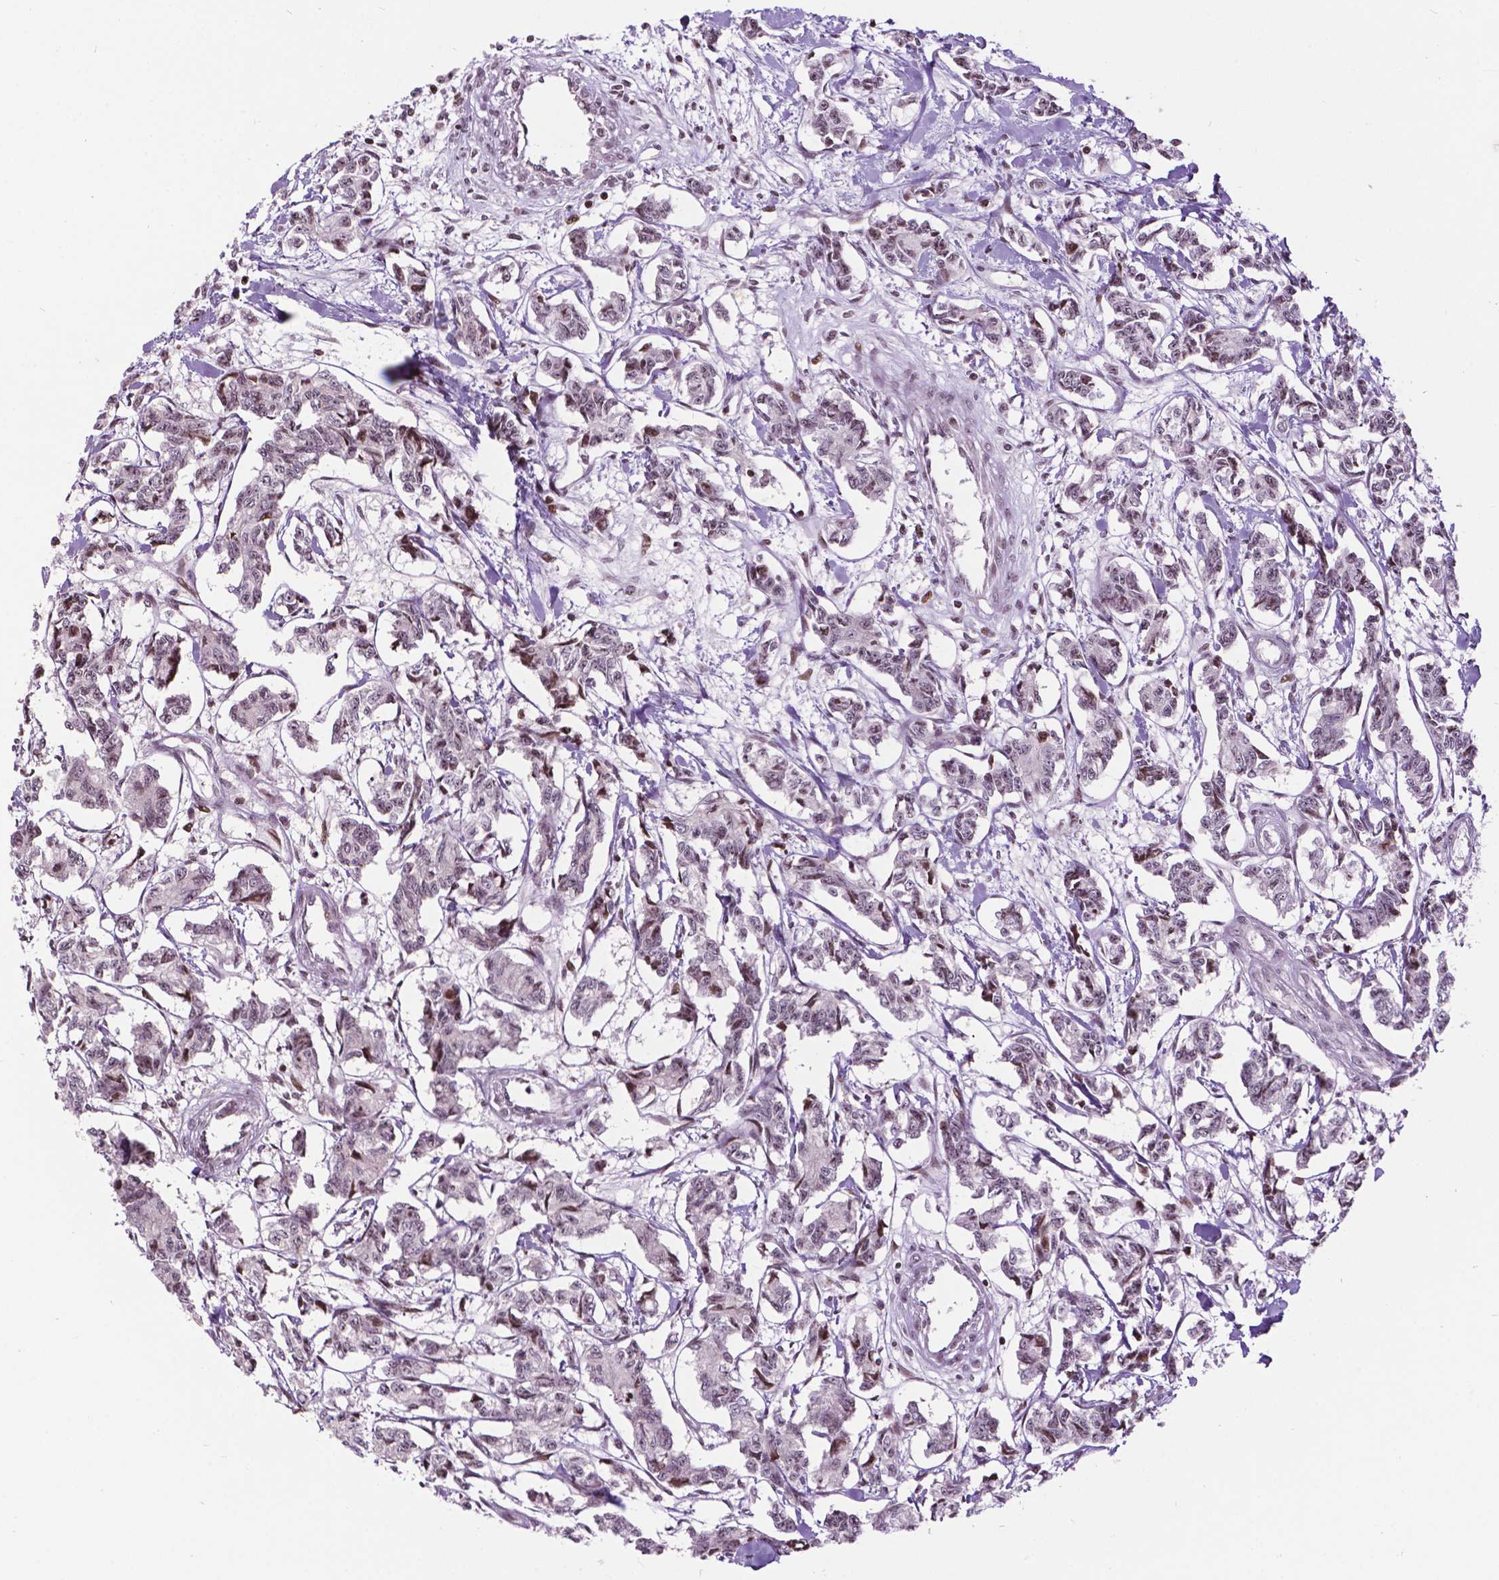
{"staining": {"intensity": "strong", "quantity": "<25%", "location": "nuclear"}, "tissue": "carcinoid", "cell_type": "Tumor cells", "image_type": "cancer", "snomed": [{"axis": "morphology", "description": "Carcinoid, malignant, NOS"}, {"axis": "topography", "description": "Kidney"}], "caption": "There is medium levels of strong nuclear expression in tumor cells of carcinoid (malignant), as demonstrated by immunohistochemical staining (brown color).", "gene": "PTPN18", "patient": {"sex": "female", "age": 41}}